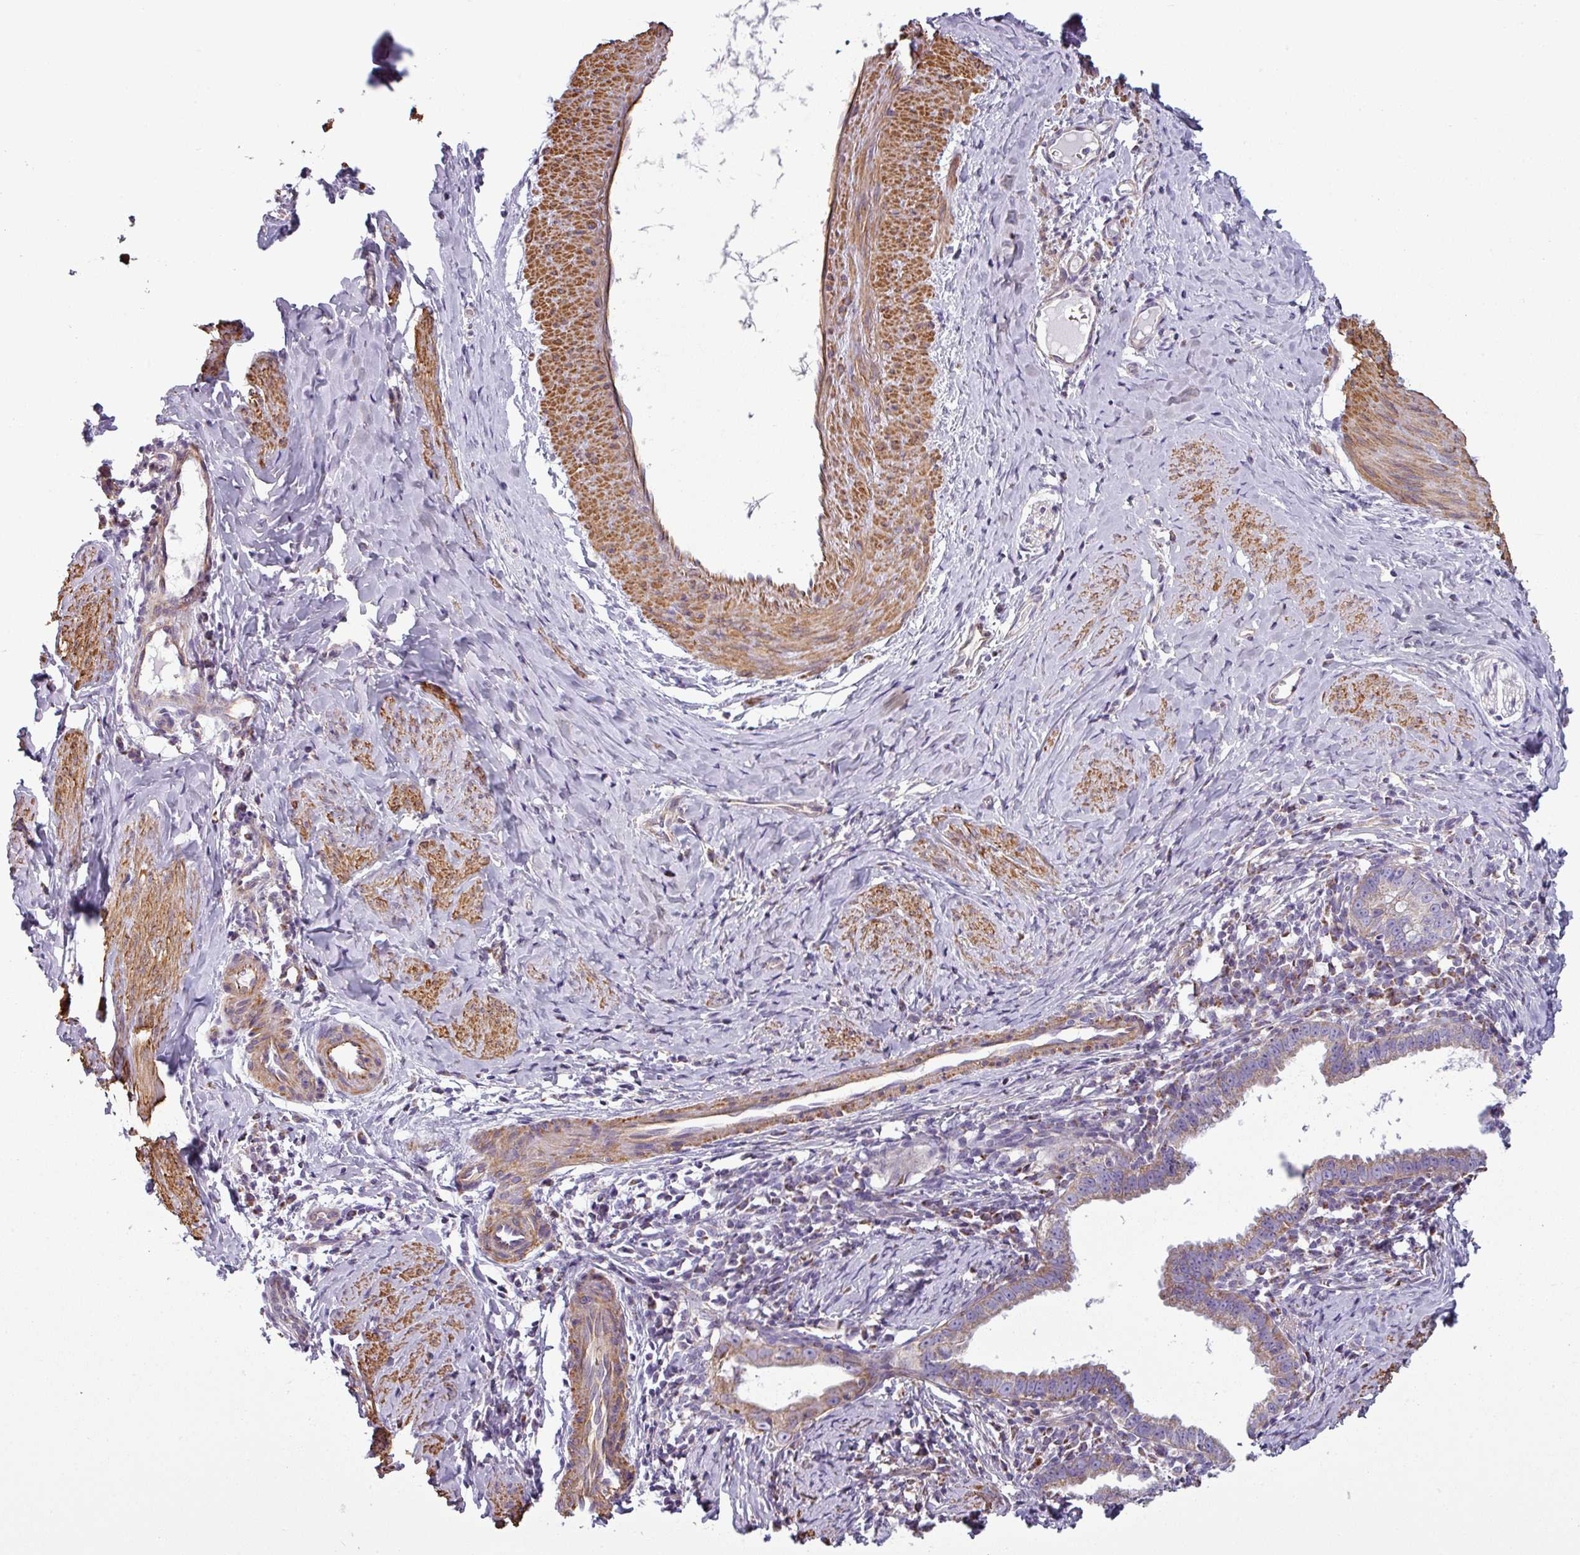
{"staining": {"intensity": "weak", "quantity": ">75%", "location": "cytoplasmic/membranous"}, "tissue": "cervical cancer", "cell_type": "Tumor cells", "image_type": "cancer", "snomed": [{"axis": "morphology", "description": "Adenocarcinoma, NOS"}, {"axis": "topography", "description": "Cervix"}], "caption": "This is a micrograph of immunohistochemistry staining of cervical cancer, which shows weak positivity in the cytoplasmic/membranous of tumor cells.", "gene": "BTN2A2", "patient": {"sex": "female", "age": 36}}